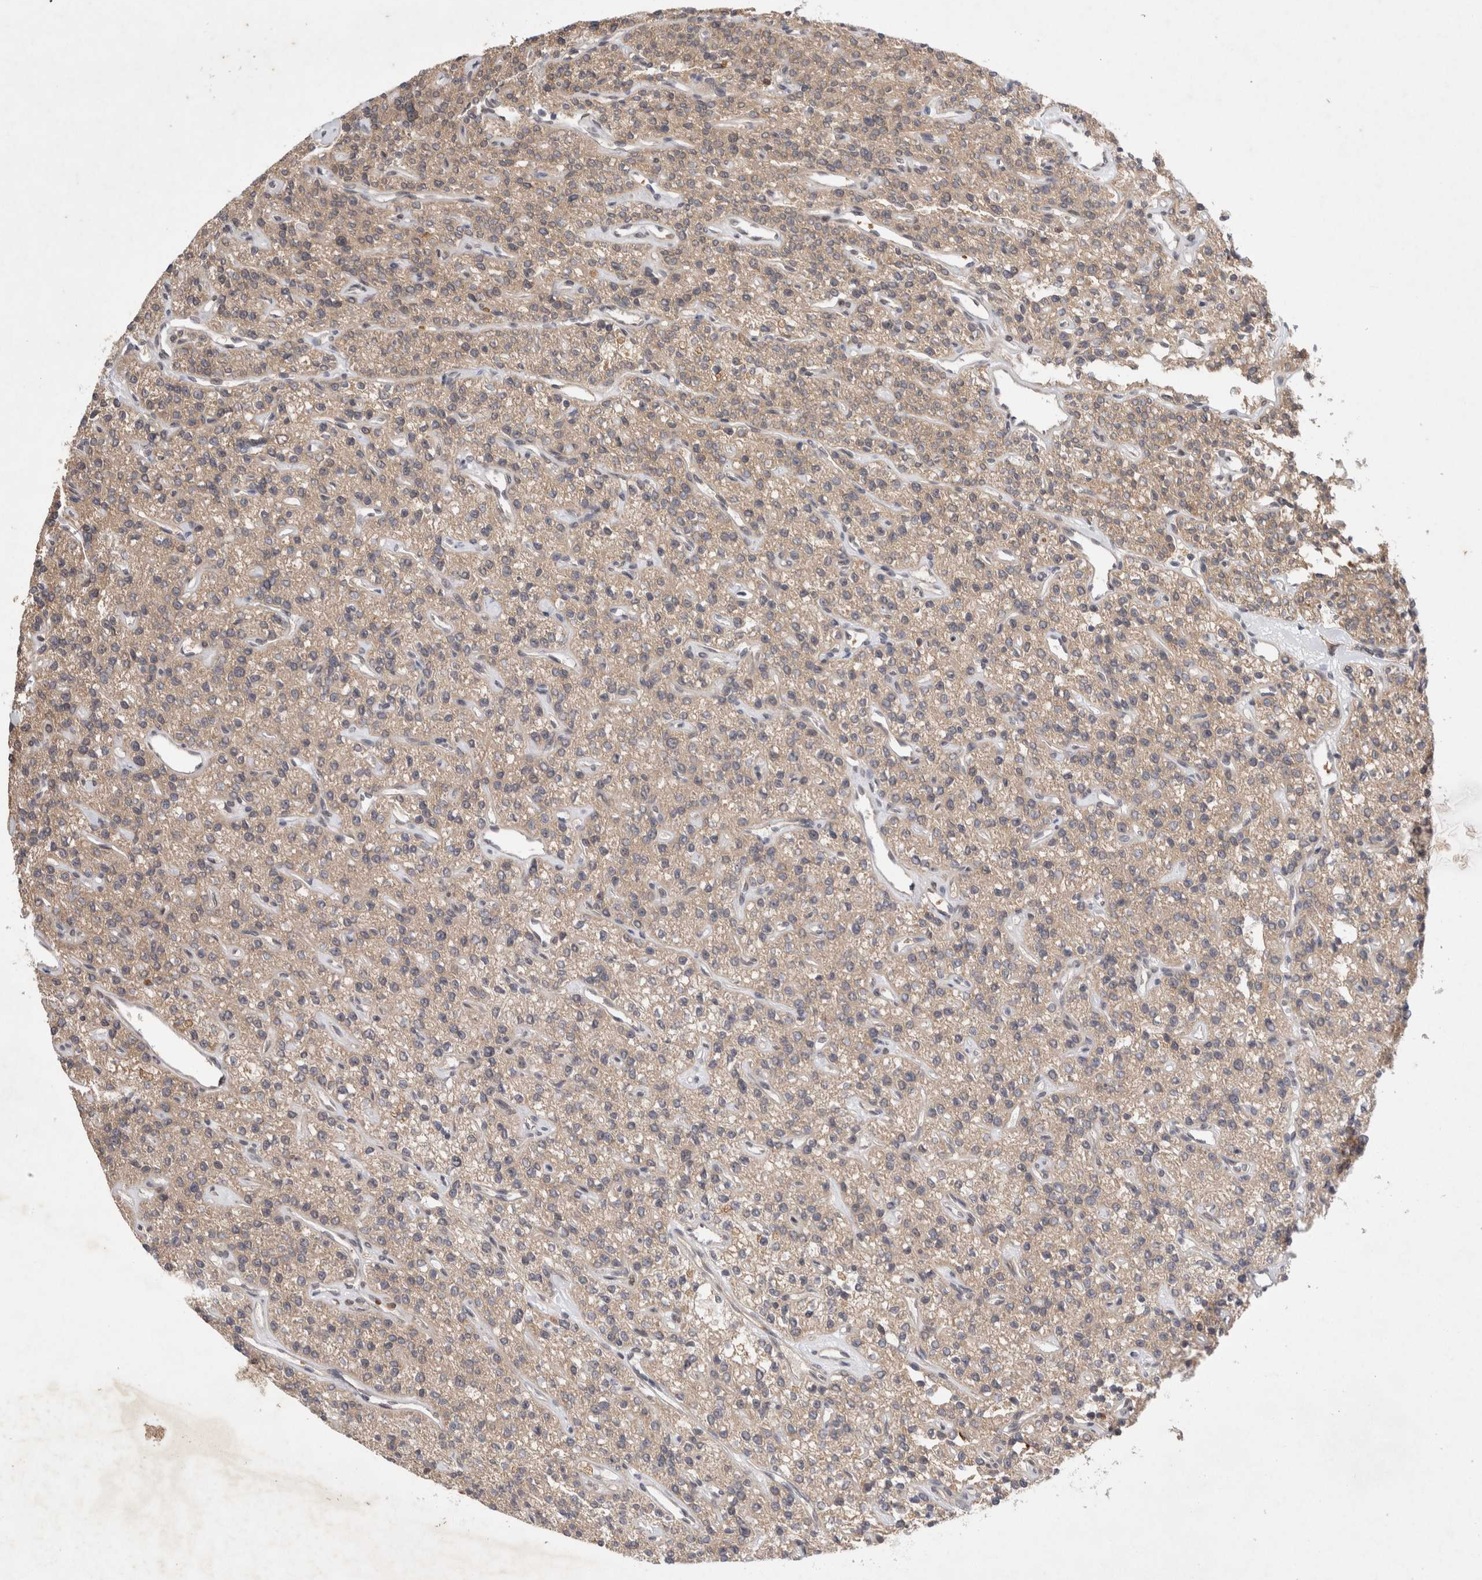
{"staining": {"intensity": "moderate", "quantity": ">75%", "location": "cytoplasmic/membranous"}, "tissue": "parathyroid gland", "cell_type": "Glandular cells", "image_type": "normal", "snomed": [{"axis": "morphology", "description": "Normal tissue, NOS"}, {"axis": "topography", "description": "Parathyroid gland"}], "caption": "Protein staining demonstrates moderate cytoplasmic/membranous positivity in approximately >75% of glandular cells in benign parathyroid gland.", "gene": "EIF3E", "patient": {"sex": "male", "age": 46}}